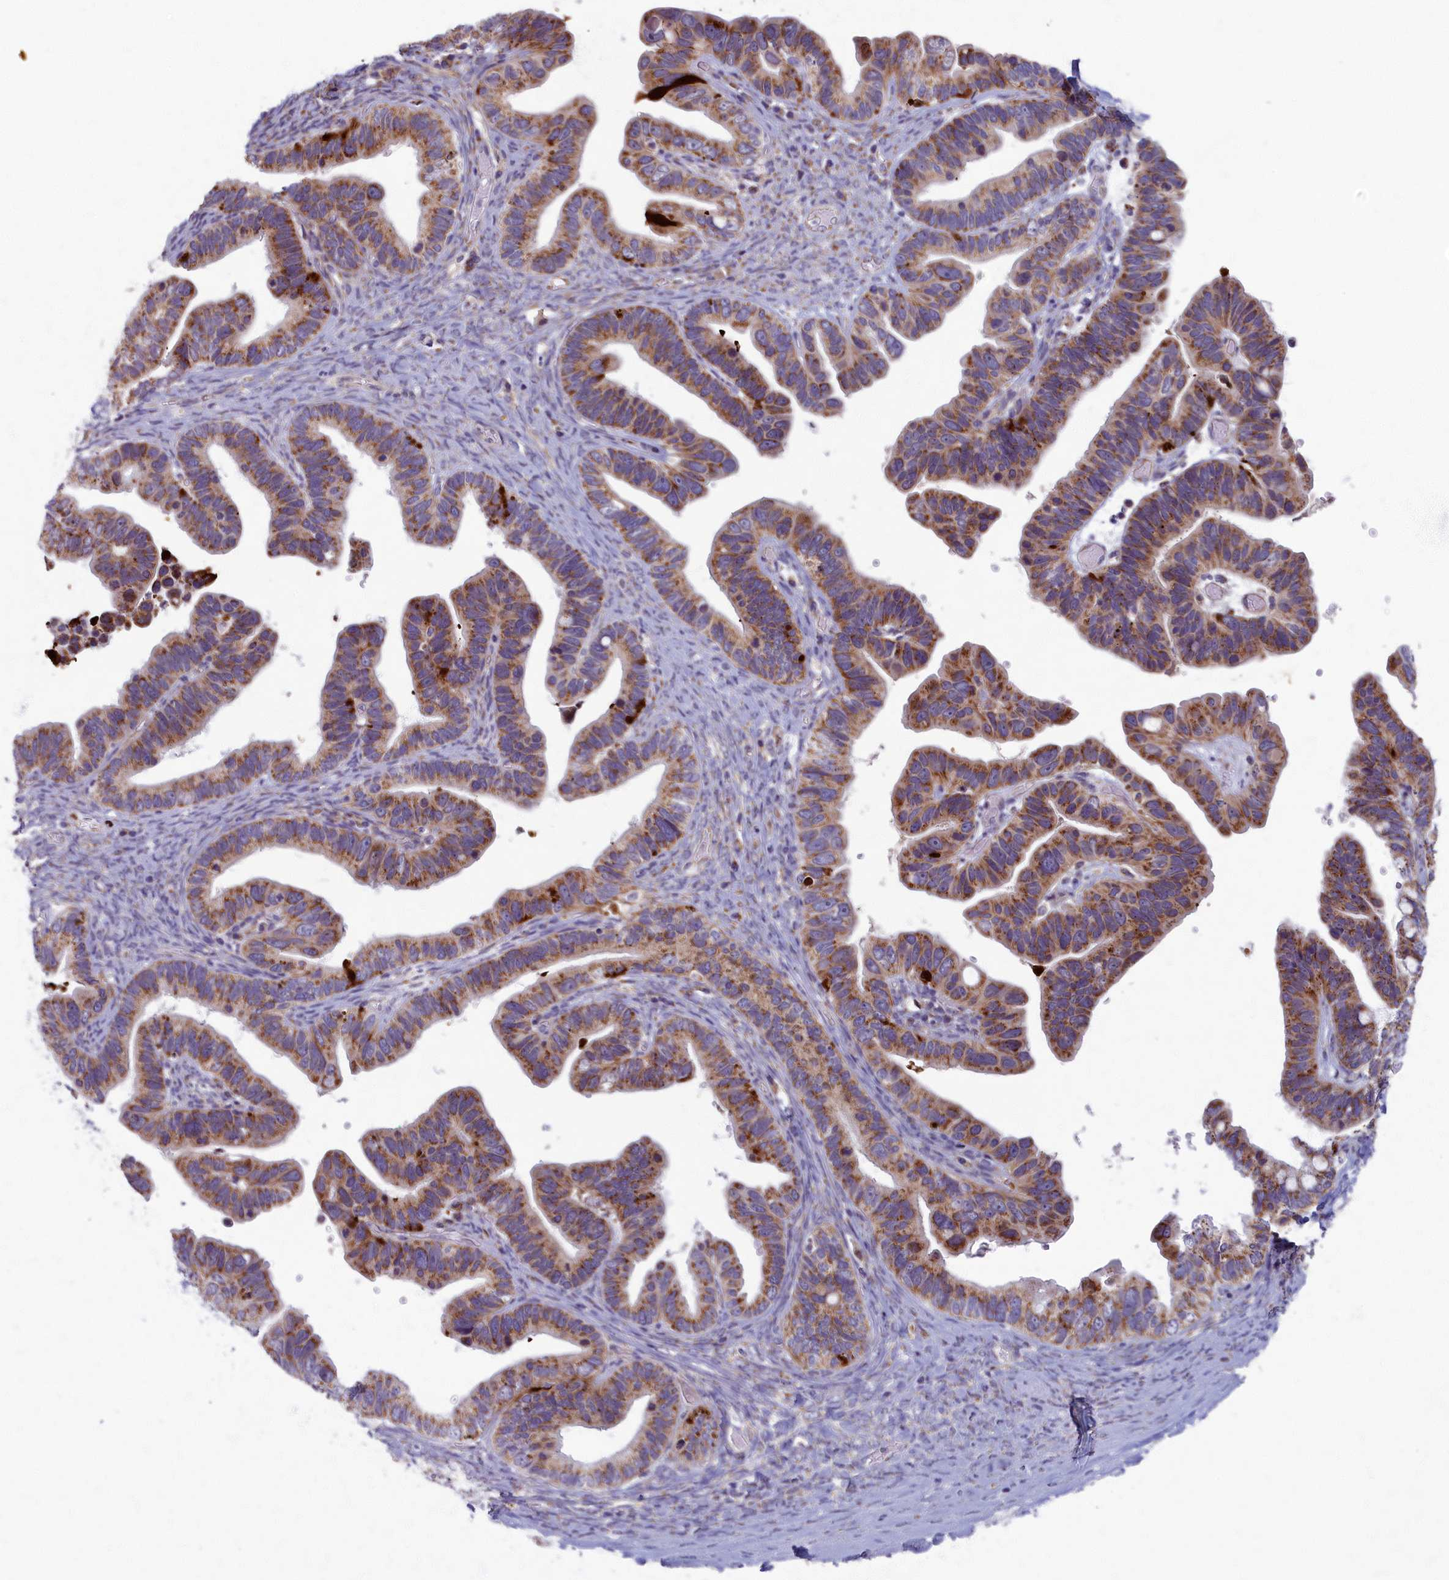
{"staining": {"intensity": "moderate", "quantity": ">75%", "location": "cytoplasmic/membranous"}, "tissue": "ovarian cancer", "cell_type": "Tumor cells", "image_type": "cancer", "snomed": [{"axis": "morphology", "description": "Cystadenocarcinoma, serous, NOS"}, {"axis": "topography", "description": "Ovary"}], "caption": "Human ovarian cancer (serous cystadenocarcinoma) stained with a protein marker exhibits moderate staining in tumor cells.", "gene": "MRPS25", "patient": {"sex": "female", "age": 56}}